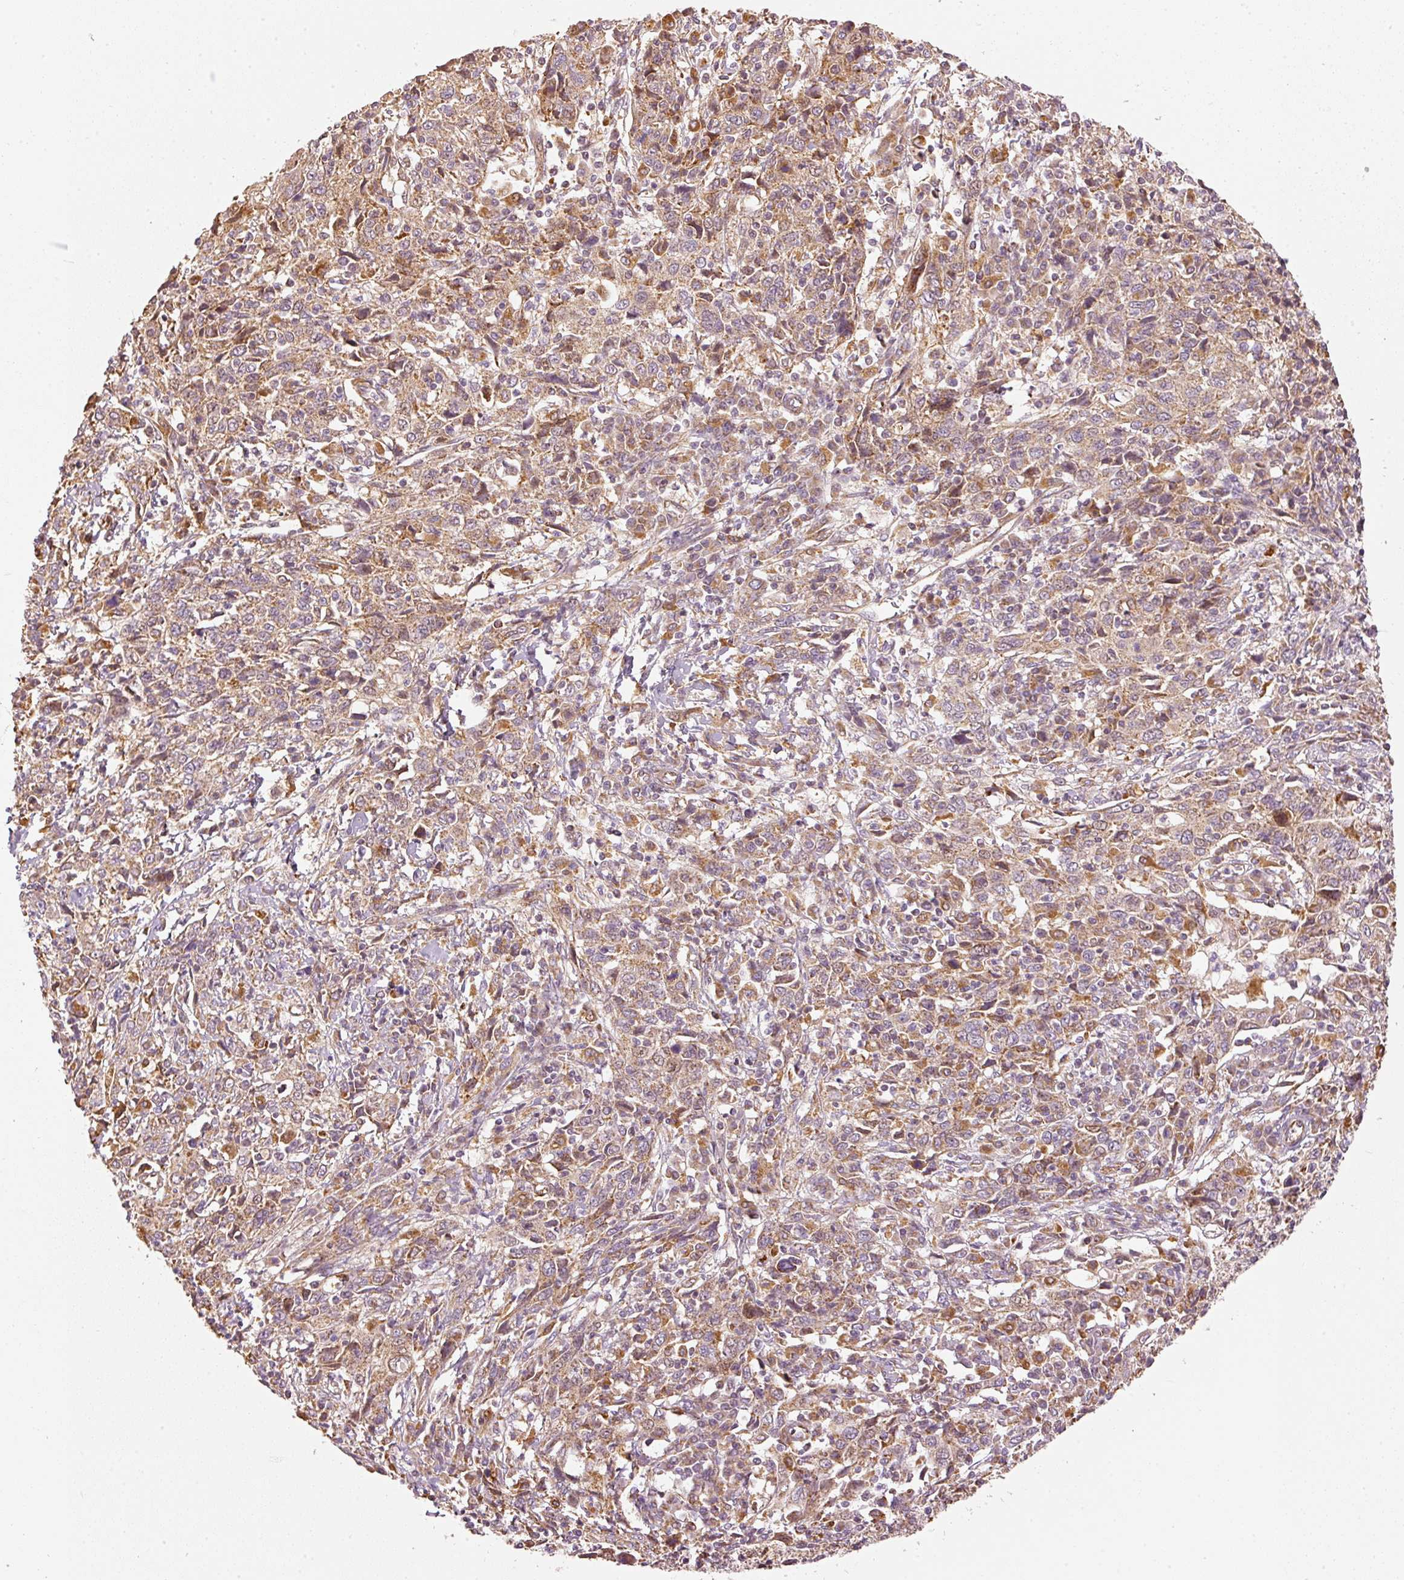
{"staining": {"intensity": "moderate", "quantity": ">75%", "location": "cytoplasmic/membranous"}, "tissue": "cervical cancer", "cell_type": "Tumor cells", "image_type": "cancer", "snomed": [{"axis": "morphology", "description": "Squamous cell carcinoma, NOS"}, {"axis": "topography", "description": "Cervix"}], "caption": "Immunohistochemistry (IHC) photomicrograph of neoplastic tissue: cervical cancer (squamous cell carcinoma) stained using immunohistochemistry (IHC) displays medium levels of moderate protein expression localized specifically in the cytoplasmic/membranous of tumor cells, appearing as a cytoplasmic/membranous brown color.", "gene": "MTHFD1L", "patient": {"sex": "female", "age": 46}}